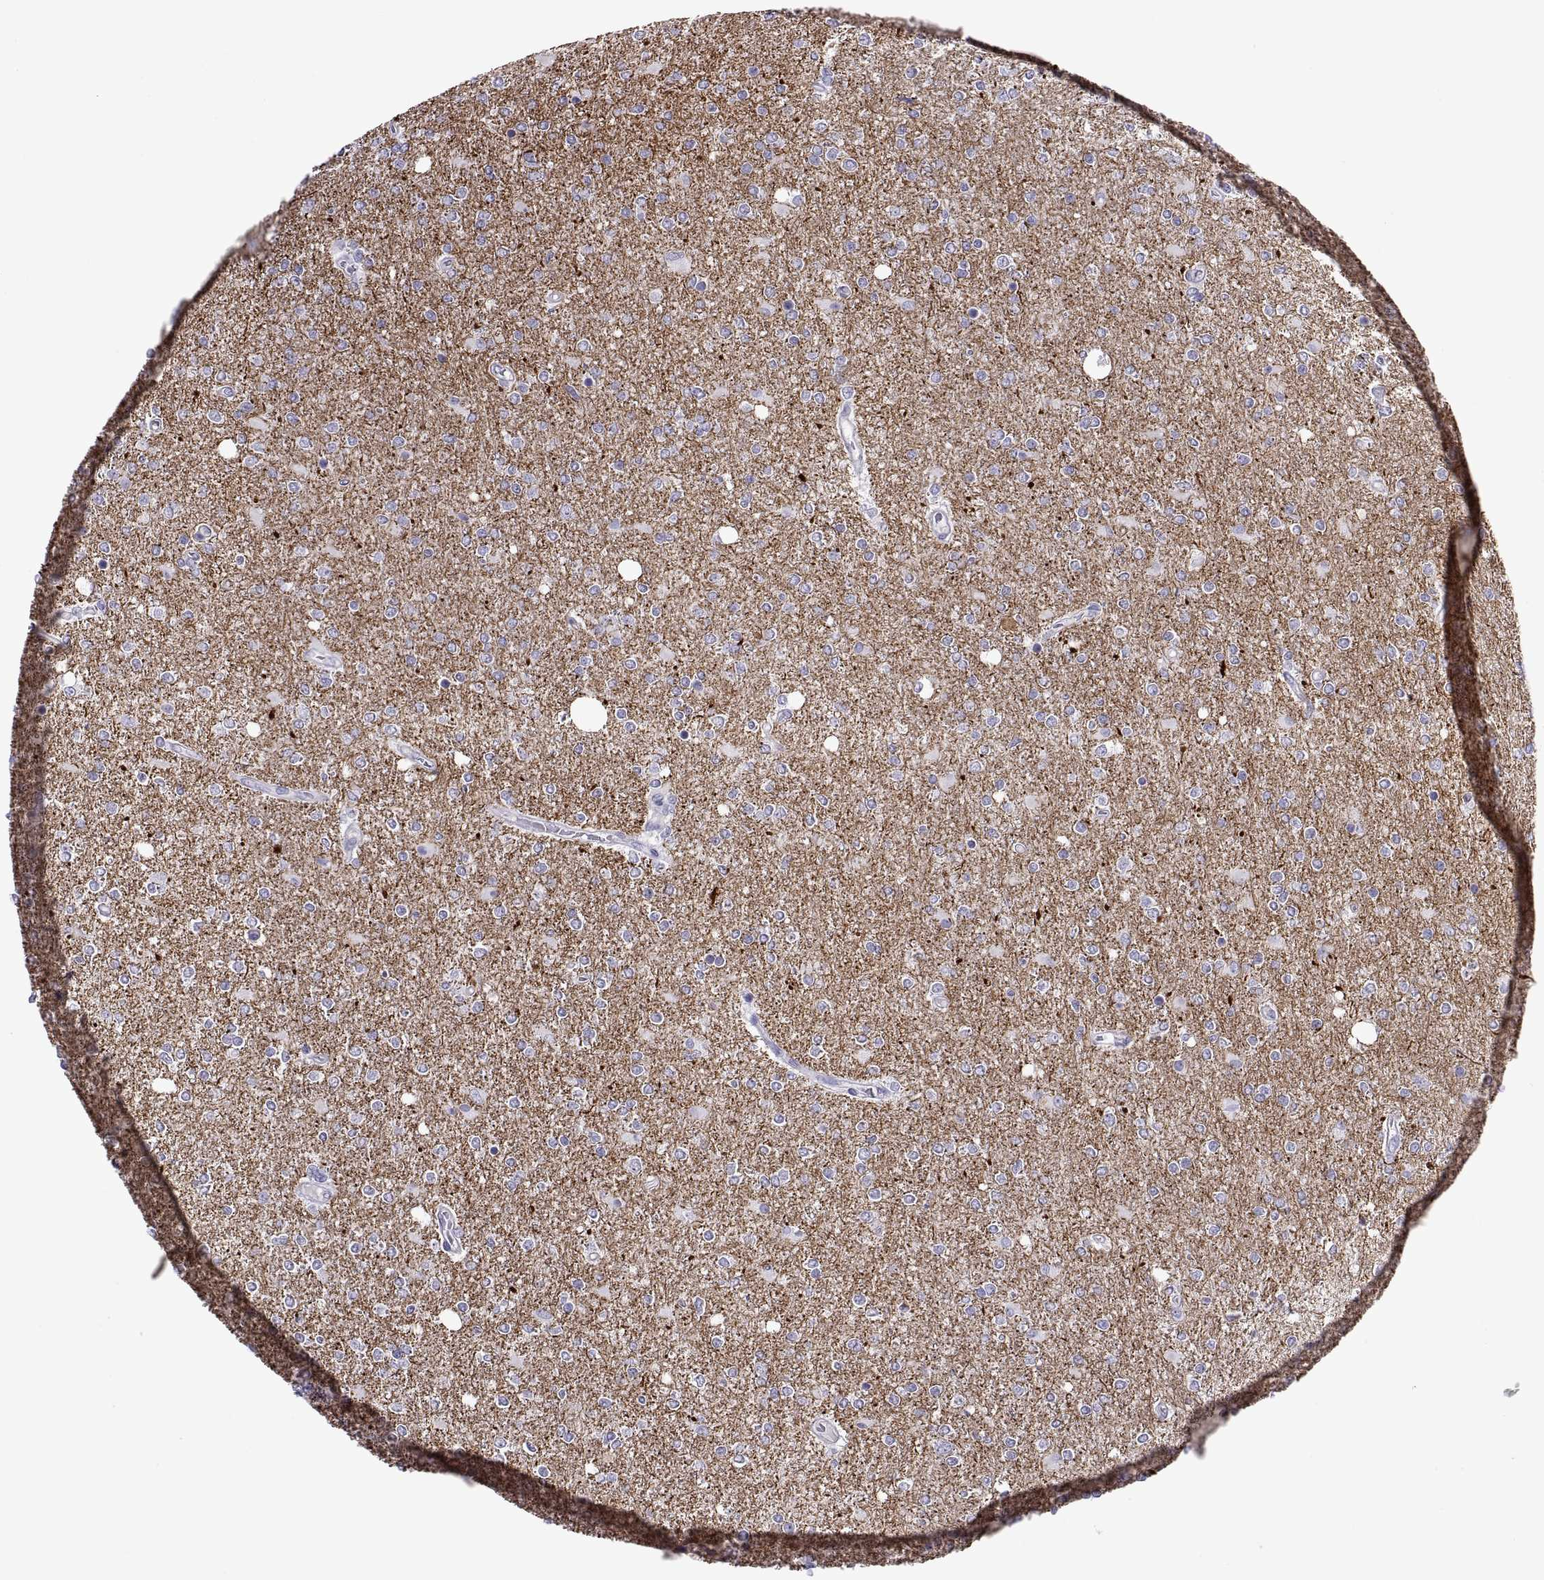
{"staining": {"intensity": "negative", "quantity": "none", "location": "none"}, "tissue": "glioma", "cell_type": "Tumor cells", "image_type": "cancer", "snomed": [{"axis": "morphology", "description": "Glioma, malignant, High grade"}, {"axis": "topography", "description": "Cerebral cortex"}], "caption": "This is an IHC histopathology image of glioma. There is no positivity in tumor cells.", "gene": "RGS20", "patient": {"sex": "male", "age": 70}}